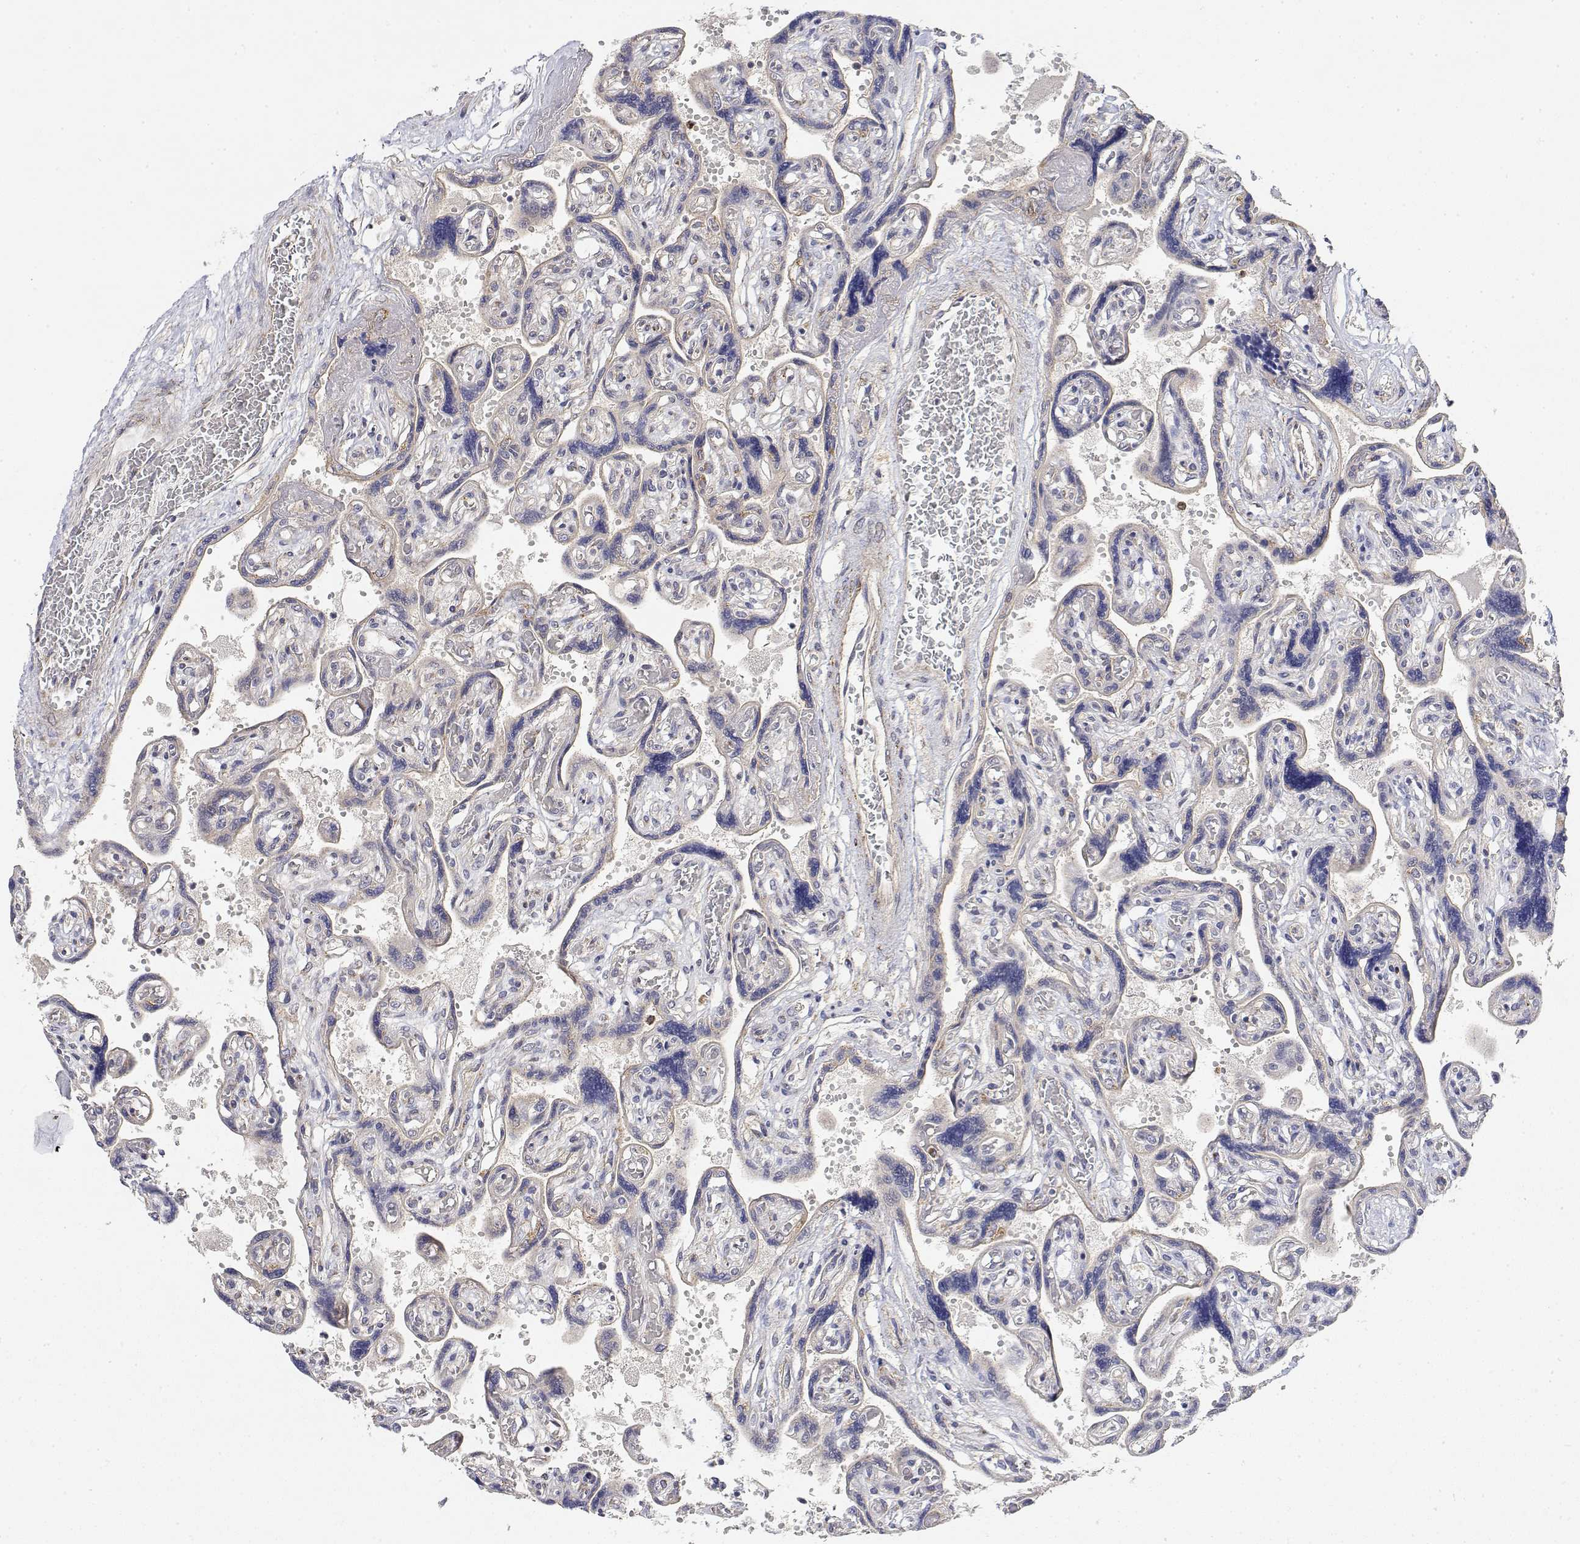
{"staining": {"intensity": "weak", "quantity": ">75%", "location": "cytoplasmic/membranous"}, "tissue": "placenta", "cell_type": "Decidual cells", "image_type": "normal", "snomed": [{"axis": "morphology", "description": "Normal tissue, NOS"}, {"axis": "topography", "description": "Placenta"}], "caption": "Human placenta stained for a protein (brown) displays weak cytoplasmic/membranous positive positivity in approximately >75% of decidual cells.", "gene": "LONRF3", "patient": {"sex": "female", "age": 32}}